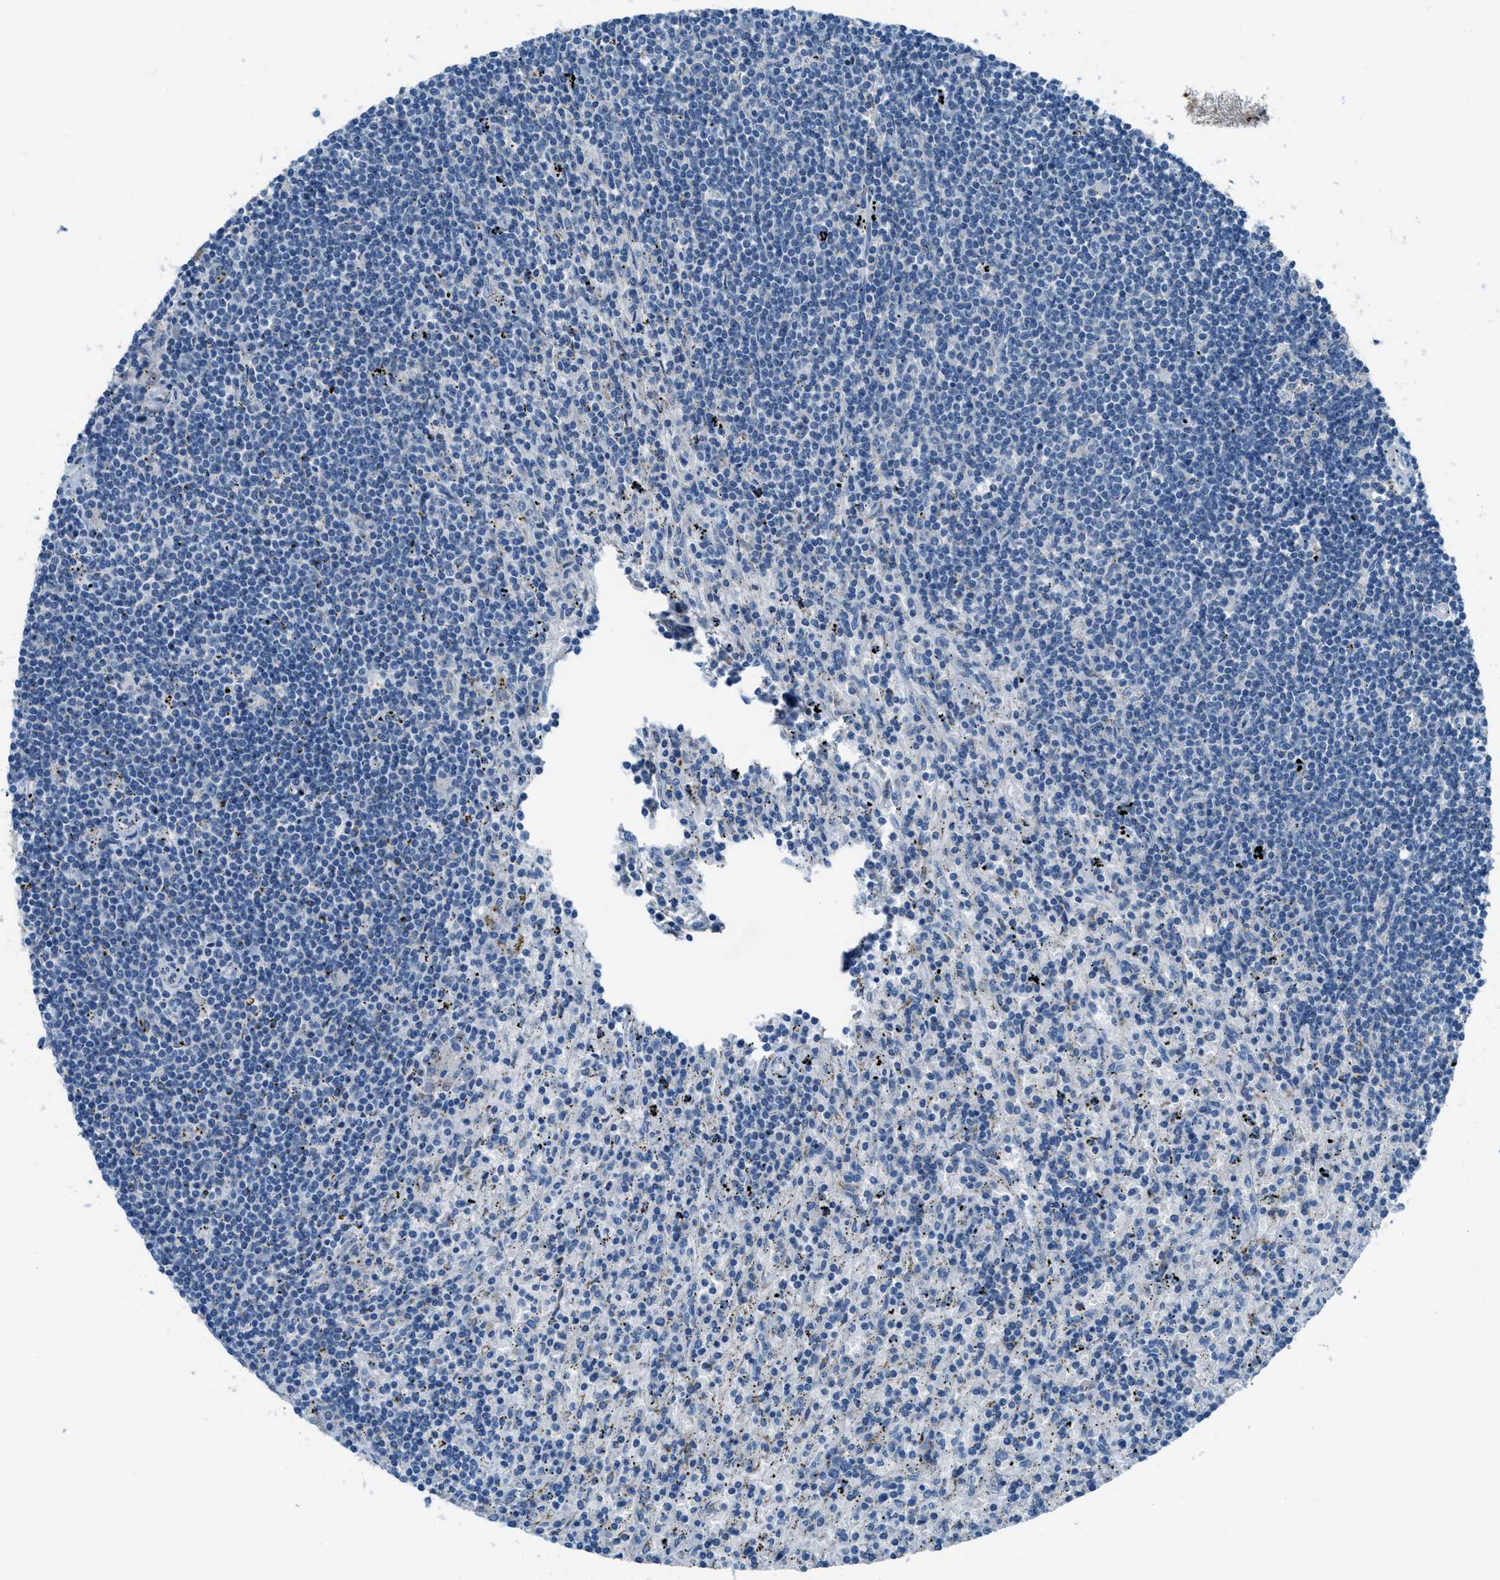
{"staining": {"intensity": "negative", "quantity": "none", "location": "none"}, "tissue": "lymphoma", "cell_type": "Tumor cells", "image_type": "cancer", "snomed": [{"axis": "morphology", "description": "Malignant lymphoma, non-Hodgkin's type, Low grade"}, {"axis": "topography", "description": "Spleen"}], "caption": "Immunohistochemistry (IHC) micrograph of lymphoma stained for a protein (brown), which displays no staining in tumor cells.", "gene": "CDON", "patient": {"sex": "male", "age": 76}}